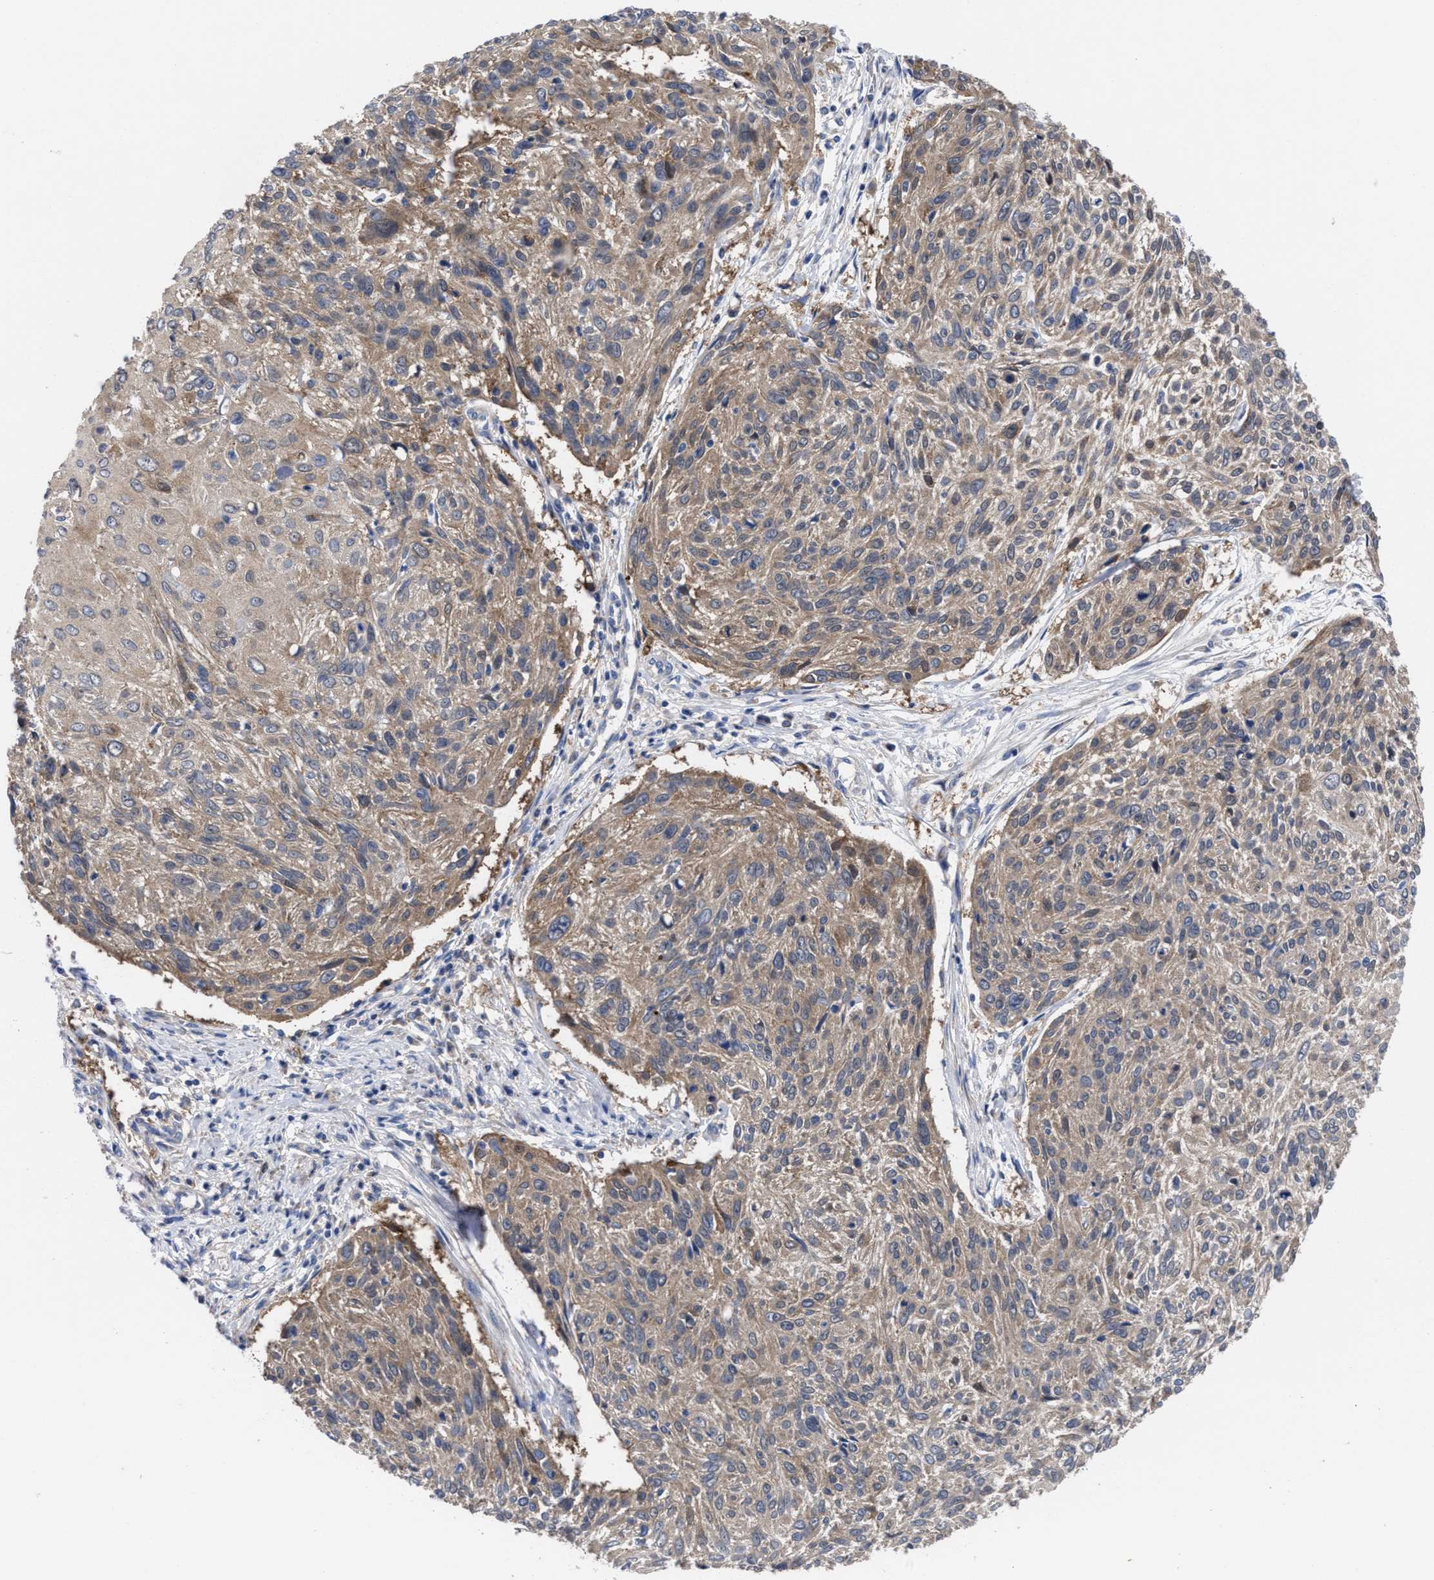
{"staining": {"intensity": "moderate", "quantity": ">75%", "location": "cytoplasmic/membranous"}, "tissue": "cervical cancer", "cell_type": "Tumor cells", "image_type": "cancer", "snomed": [{"axis": "morphology", "description": "Squamous cell carcinoma, NOS"}, {"axis": "topography", "description": "Cervix"}], "caption": "This is a micrograph of IHC staining of cervical cancer (squamous cell carcinoma), which shows moderate positivity in the cytoplasmic/membranous of tumor cells.", "gene": "TXNDC17", "patient": {"sex": "female", "age": 51}}